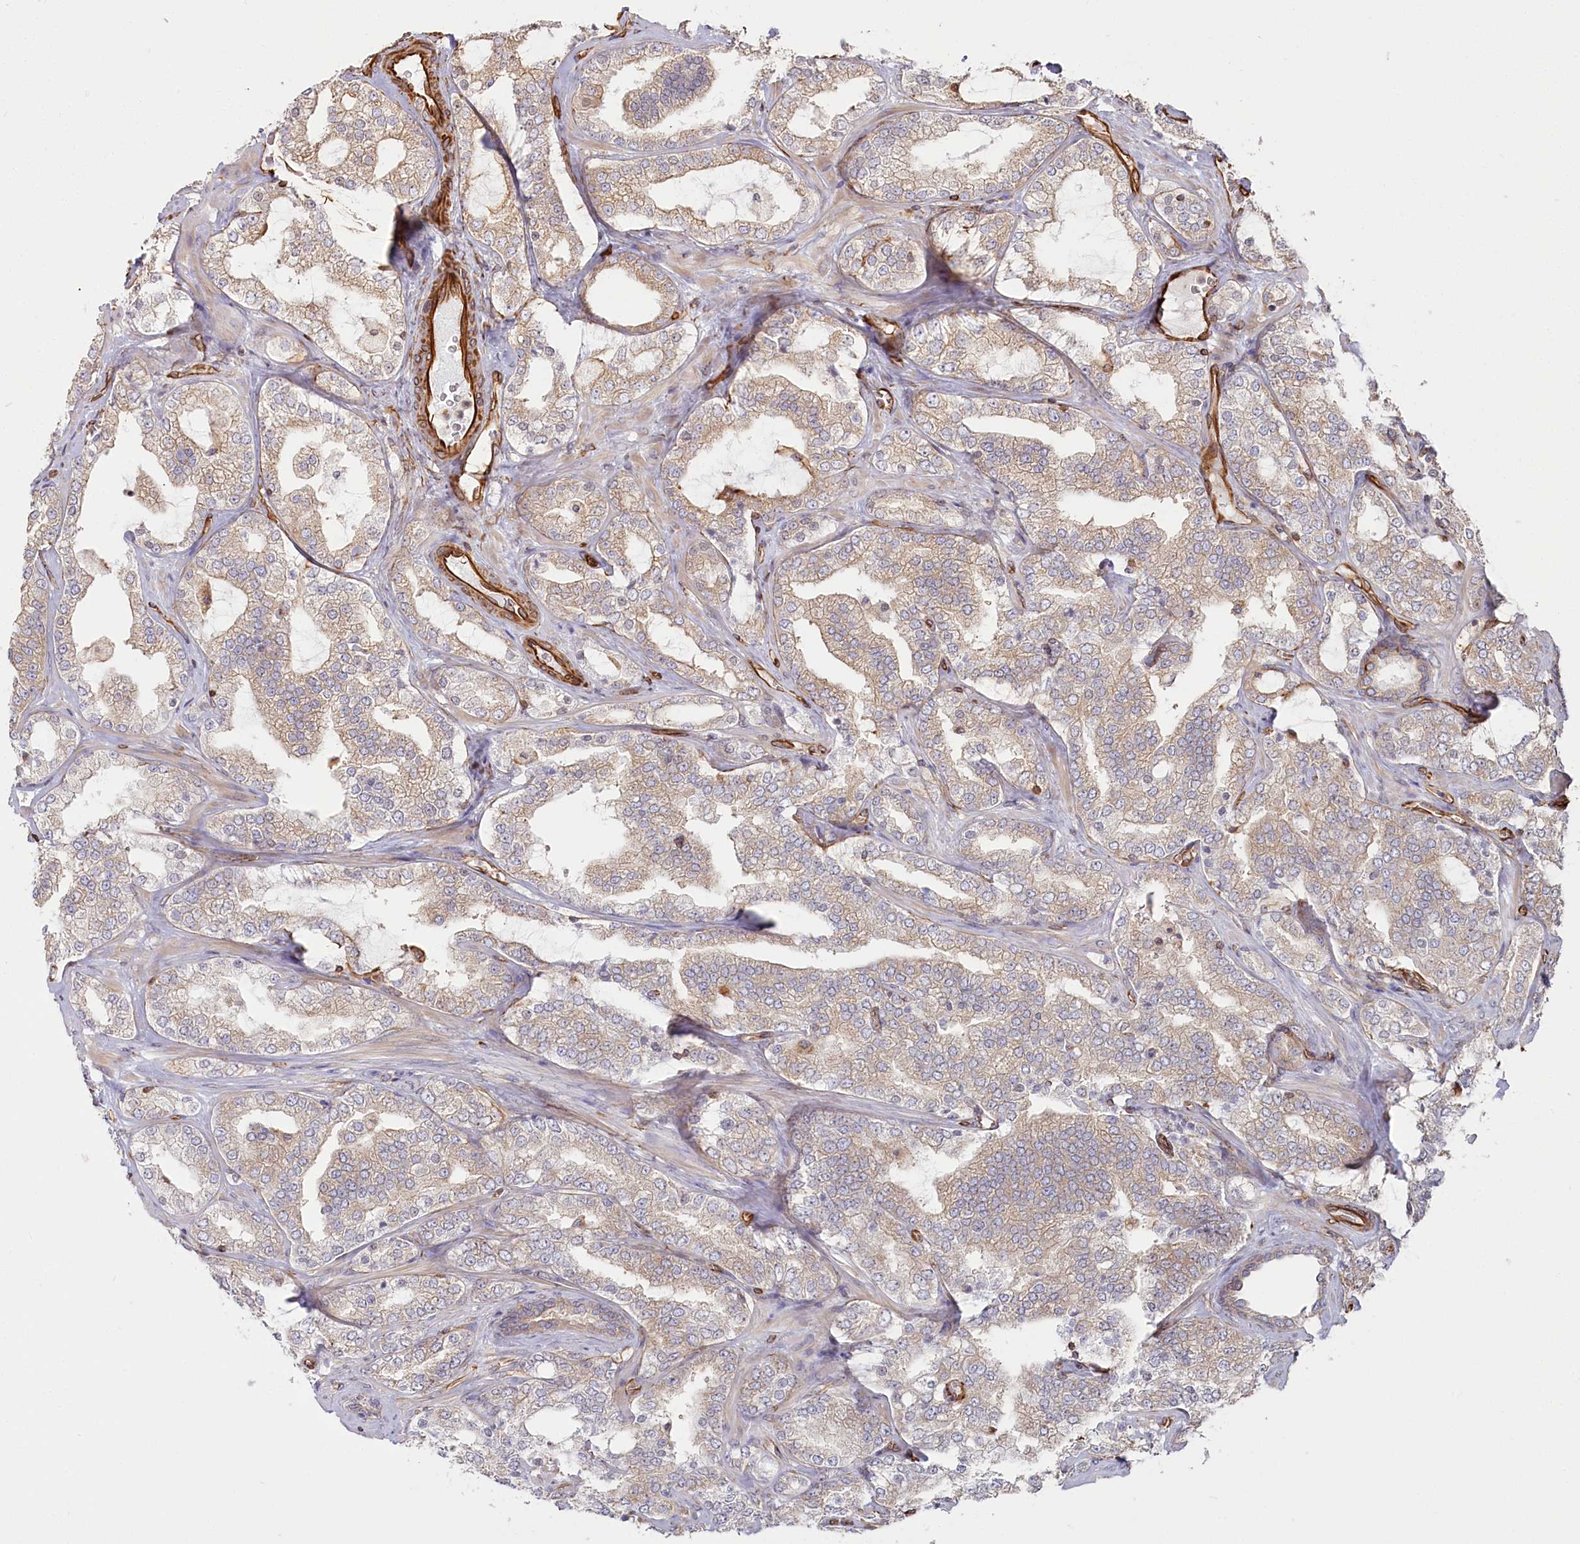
{"staining": {"intensity": "weak", "quantity": "25%-75%", "location": "cytoplasmic/membranous"}, "tissue": "prostate cancer", "cell_type": "Tumor cells", "image_type": "cancer", "snomed": [{"axis": "morphology", "description": "Adenocarcinoma, High grade"}, {"axis": "topography", "description": "Prostate"}], "caption": "This is a photomicrograph of immunohistochemistry (IHC) staining of adenocarcinoma (high-grade) (prostate), which shows weak staining in the cytoplasmic/membranous of tumor cells.", "gene": "TTC1", "patient": {"sex": "male", "age": 64}}